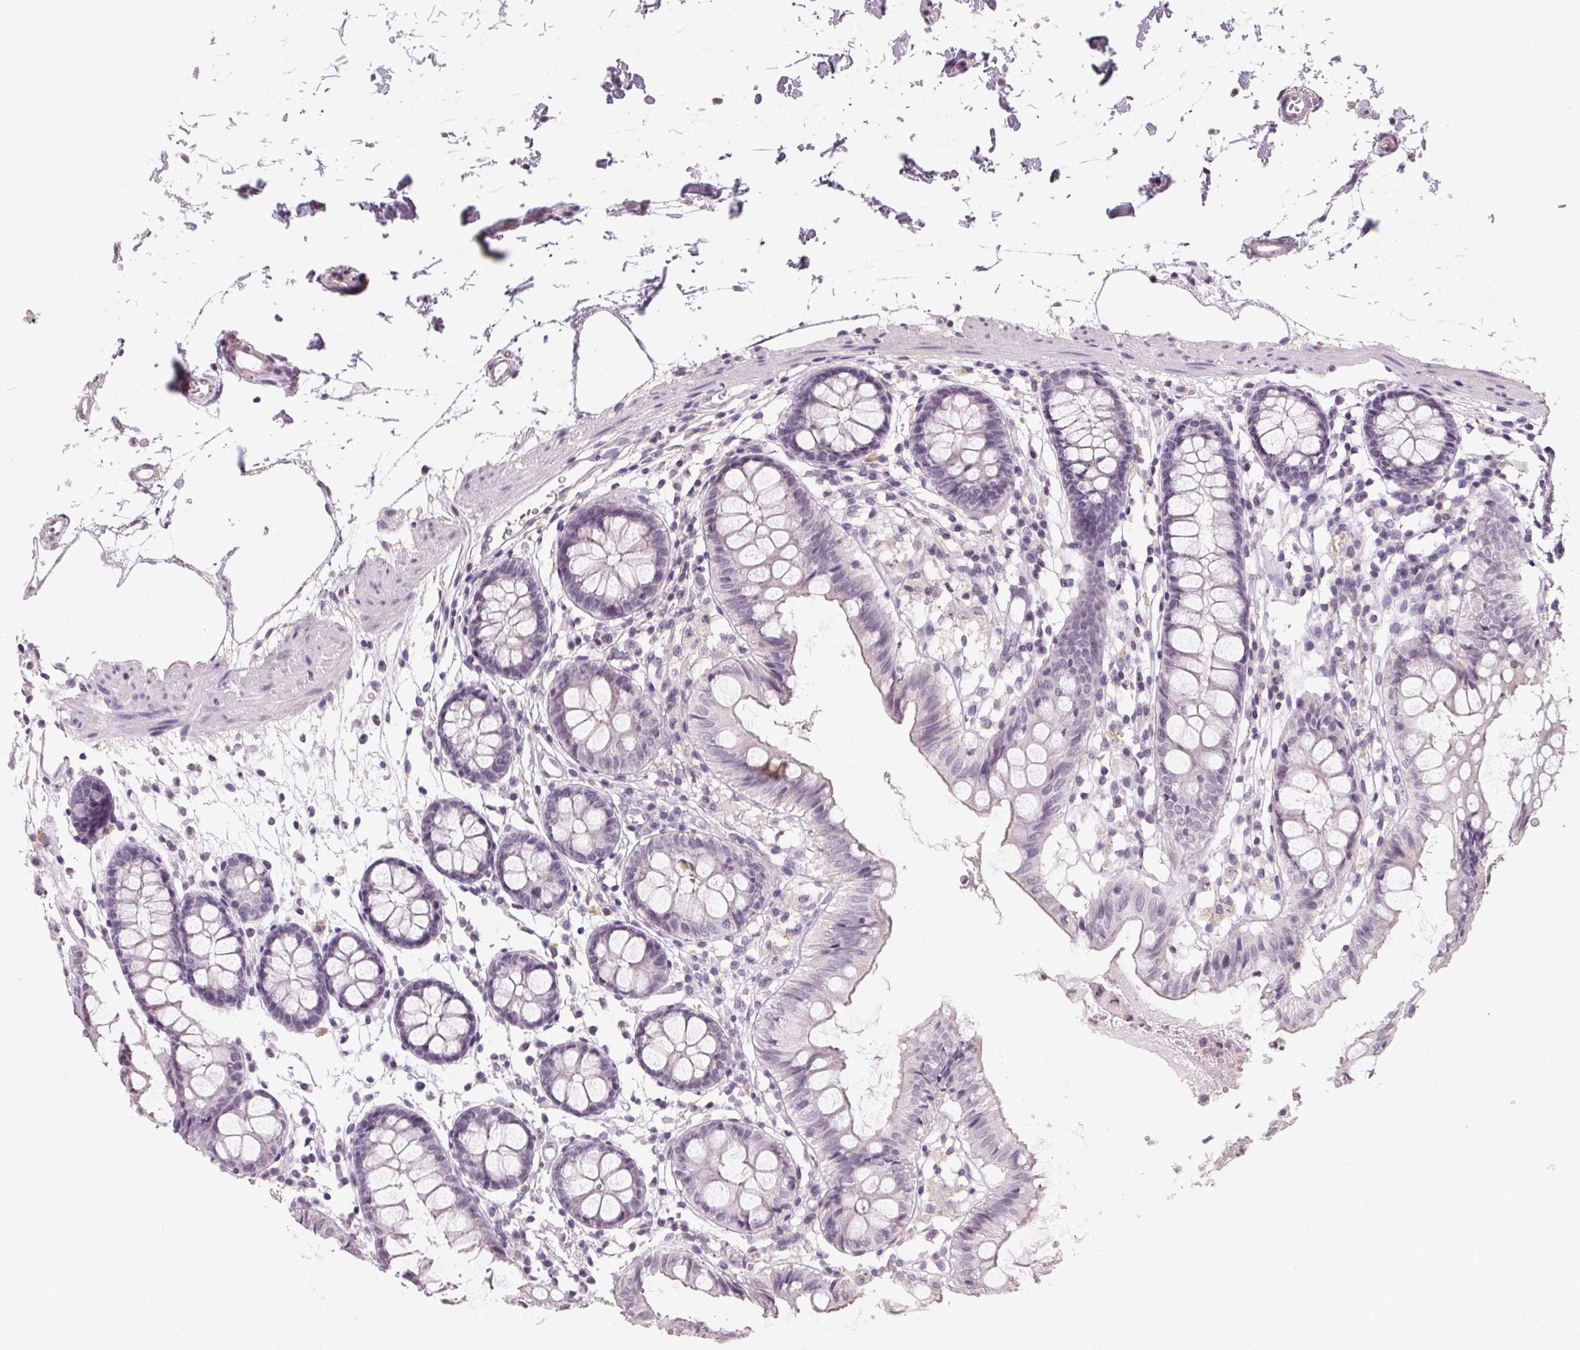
{"staining": {"intensity": "negative", "quantity": "none", "location": "none"}, "tissue": "colon", "cell_type": "Endothelial cells", "image_type": "normal", "snomed": [{"axis": "morphology", "description": "Normal tissue, NOS"}, {"axis": "topography", "description": "Colon"}], "caption": "Human colon stained for a protein using immunohistochemistry (IHC) displays no staining in endothelial cells.", "gene": "FTCD", "patient": {"sex": "female", "age": 84}}